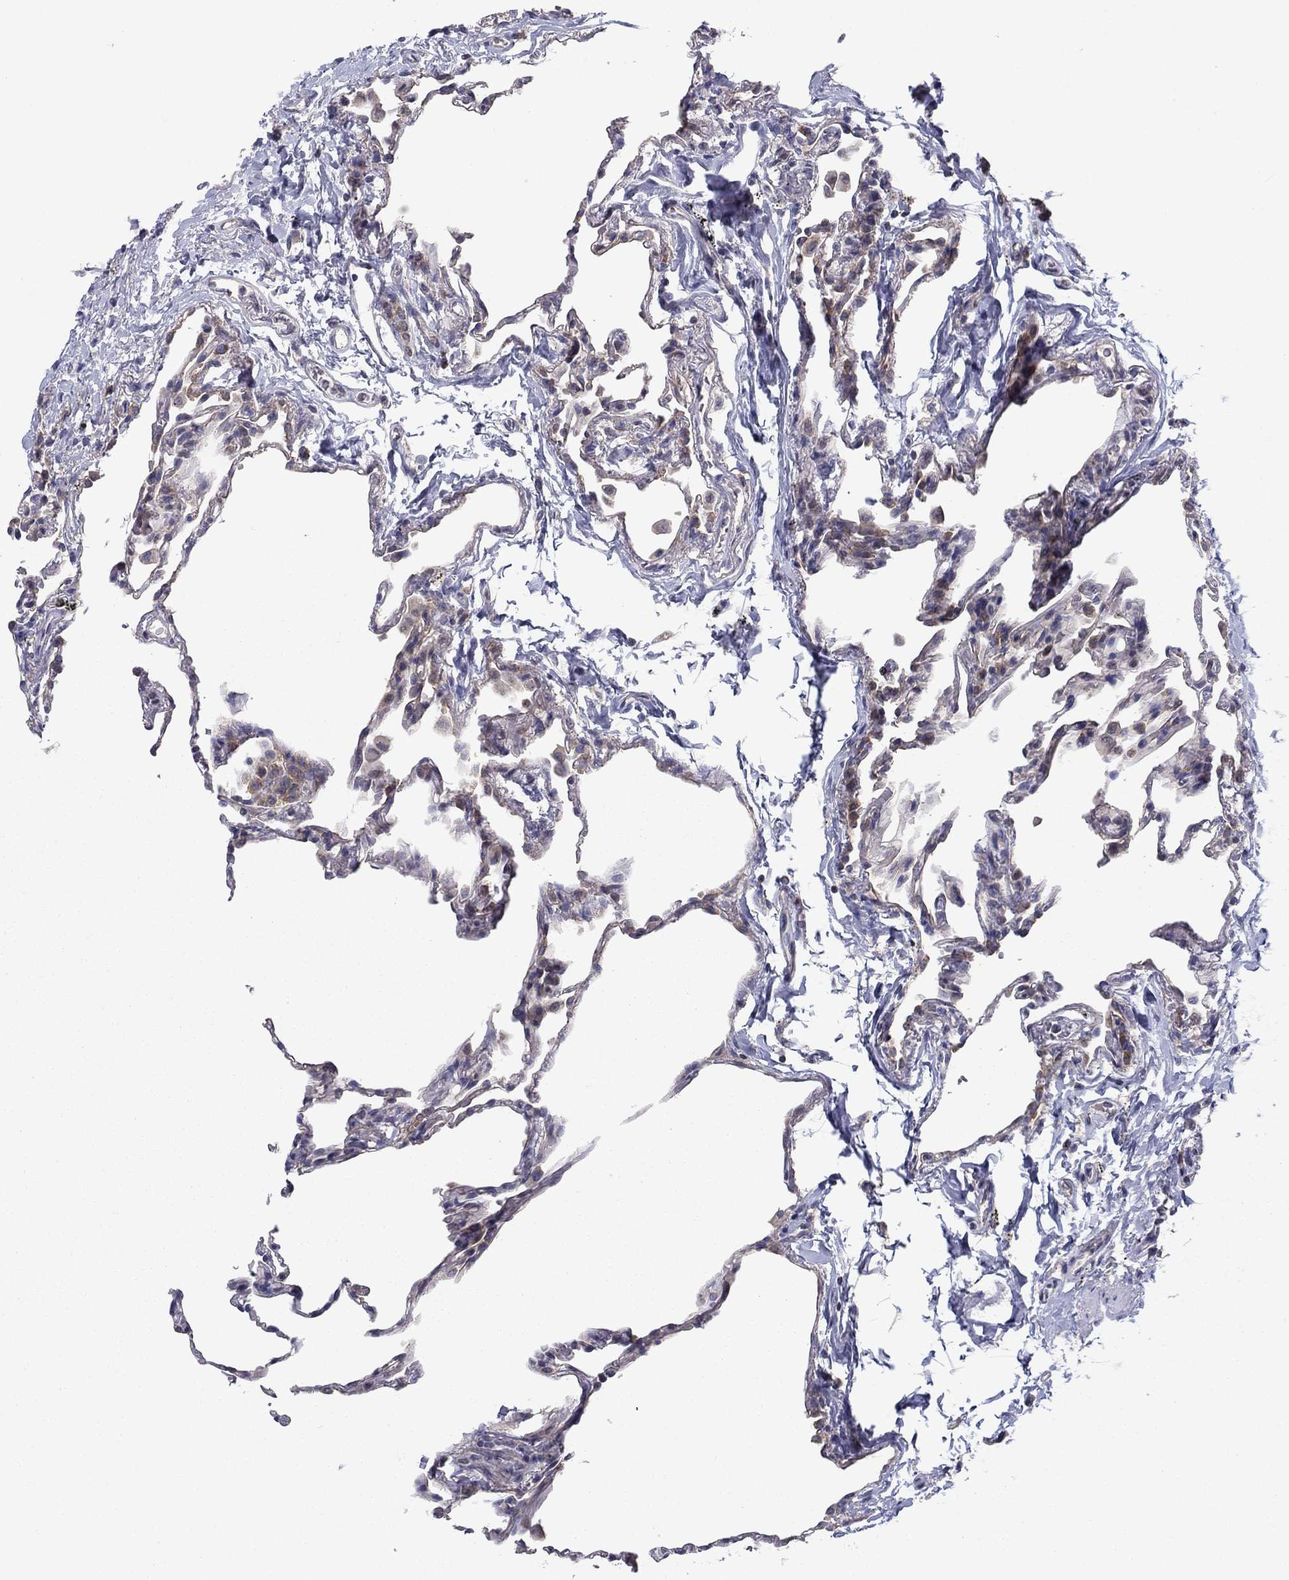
{"staining": {"intensity": "negative", "quantity": "none", "location": "none"}, "tissue": "lung", "cell_type": "Alveolar cells", "image_type": "normal", "snomed": [{"axis": "morphology", "description": "Normal tissue, NOS"}, {"axis": "topography", "description": "Lung"}], "caption": "Alveolar cells show no significant protein staining in benign lung. Nuclei are stained in blue.", "gene": "CRACDL", "patient": {"sex": "female", "age": 57}}